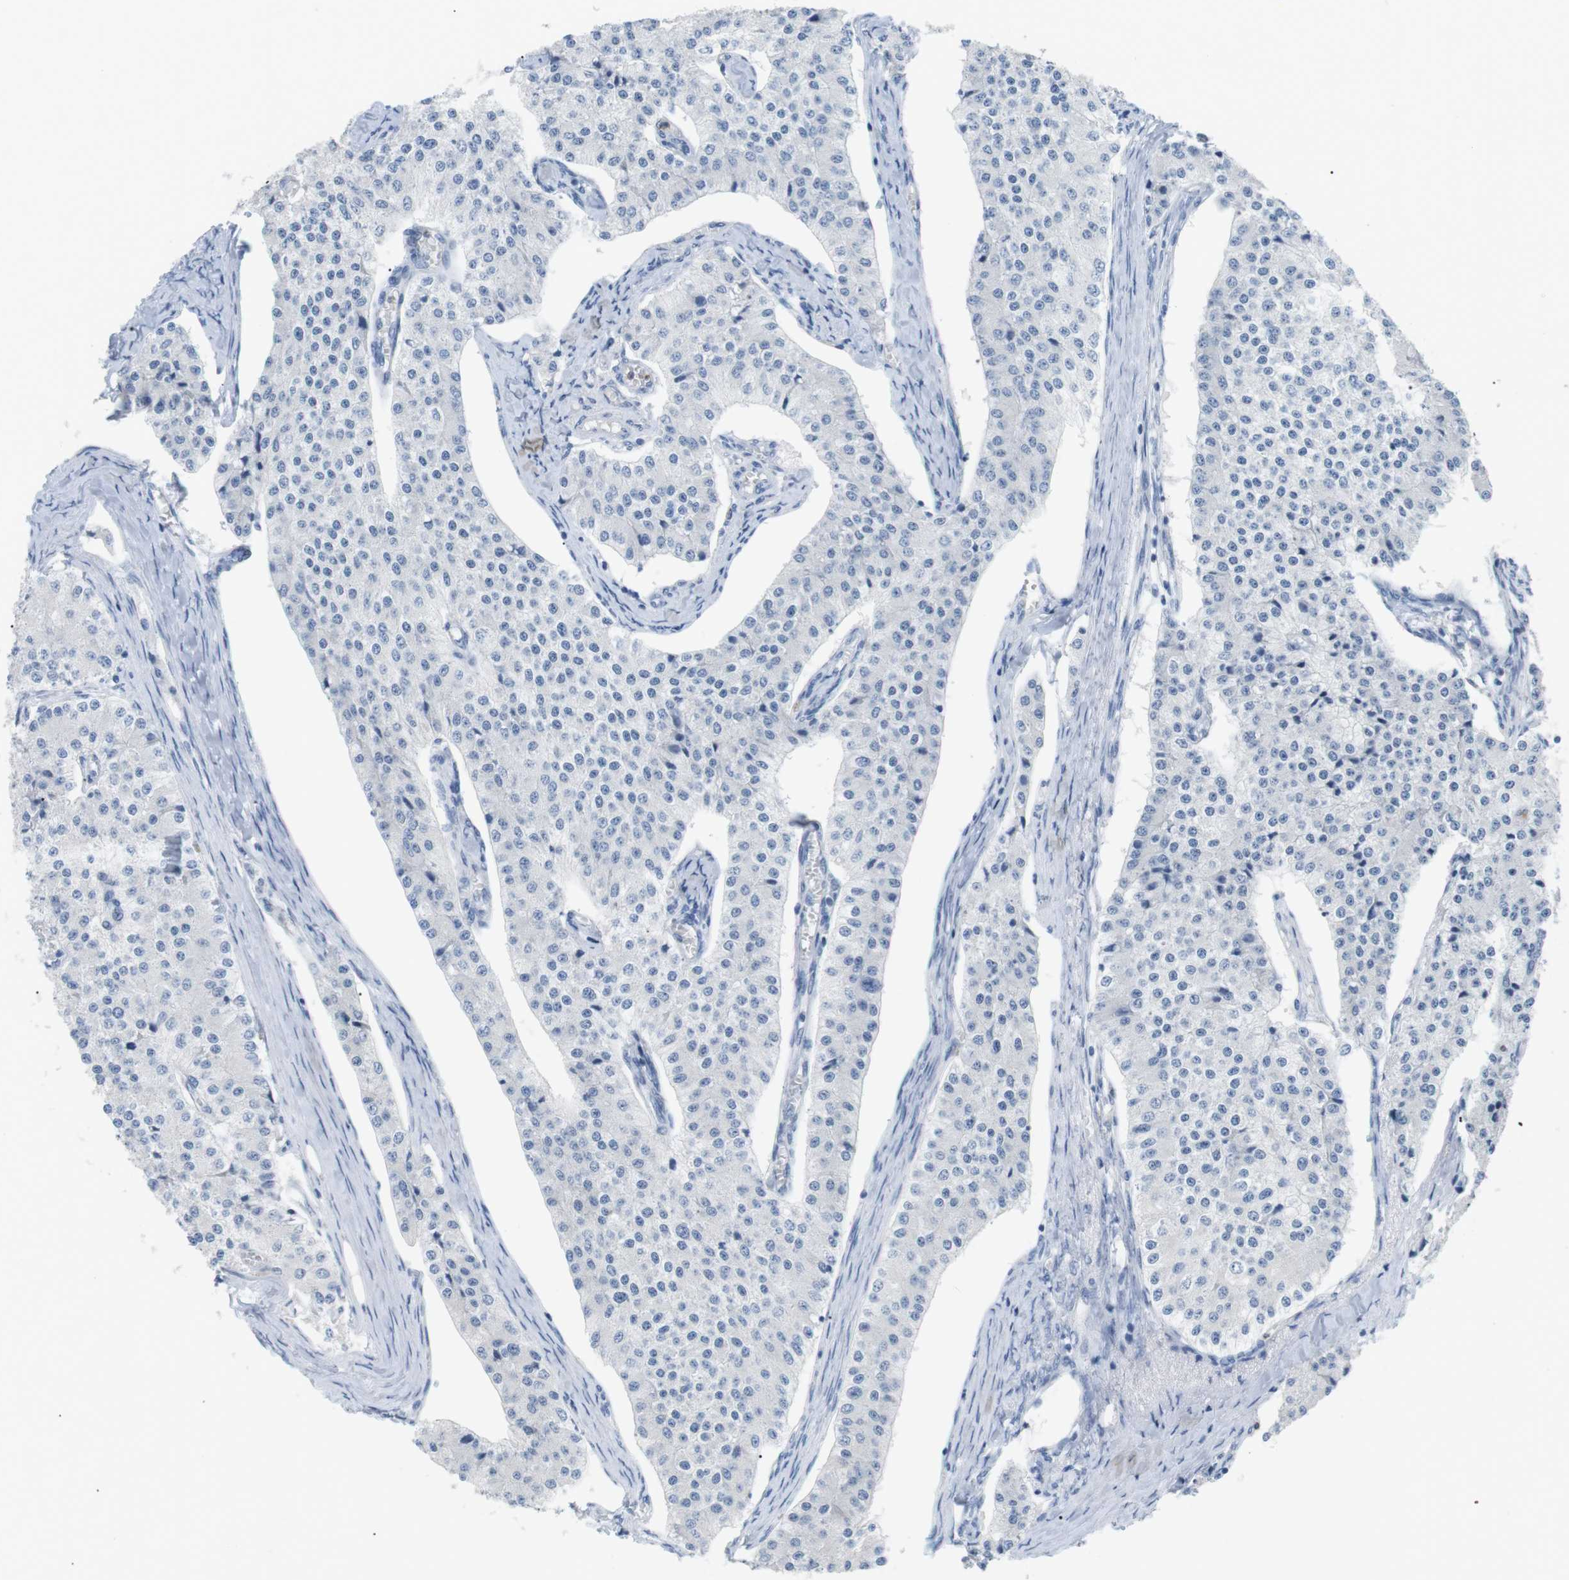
{"staining": {"intensity": "negative", "quantity": "none", "location": "none"}, "tissue": "carcinoid", "cell_type": "Tumor cells", "image_type": "cancer", "snomed": [{"axis": "morphology", "description": "Carcinoid, malignant, NOS"}, {"axis": "topography", "description": "Colon"}], "caption": "A high-resolution image shows immunohistochemistry (IHC) staining of carcinoid (malignant), which reveals no significant expression in tumor cells. (DAB immunohistochemistry visualized using brightfield microscopy, high magnification).", "gene": "HBG2", "patient": {"sex": "female", "age": 52}}